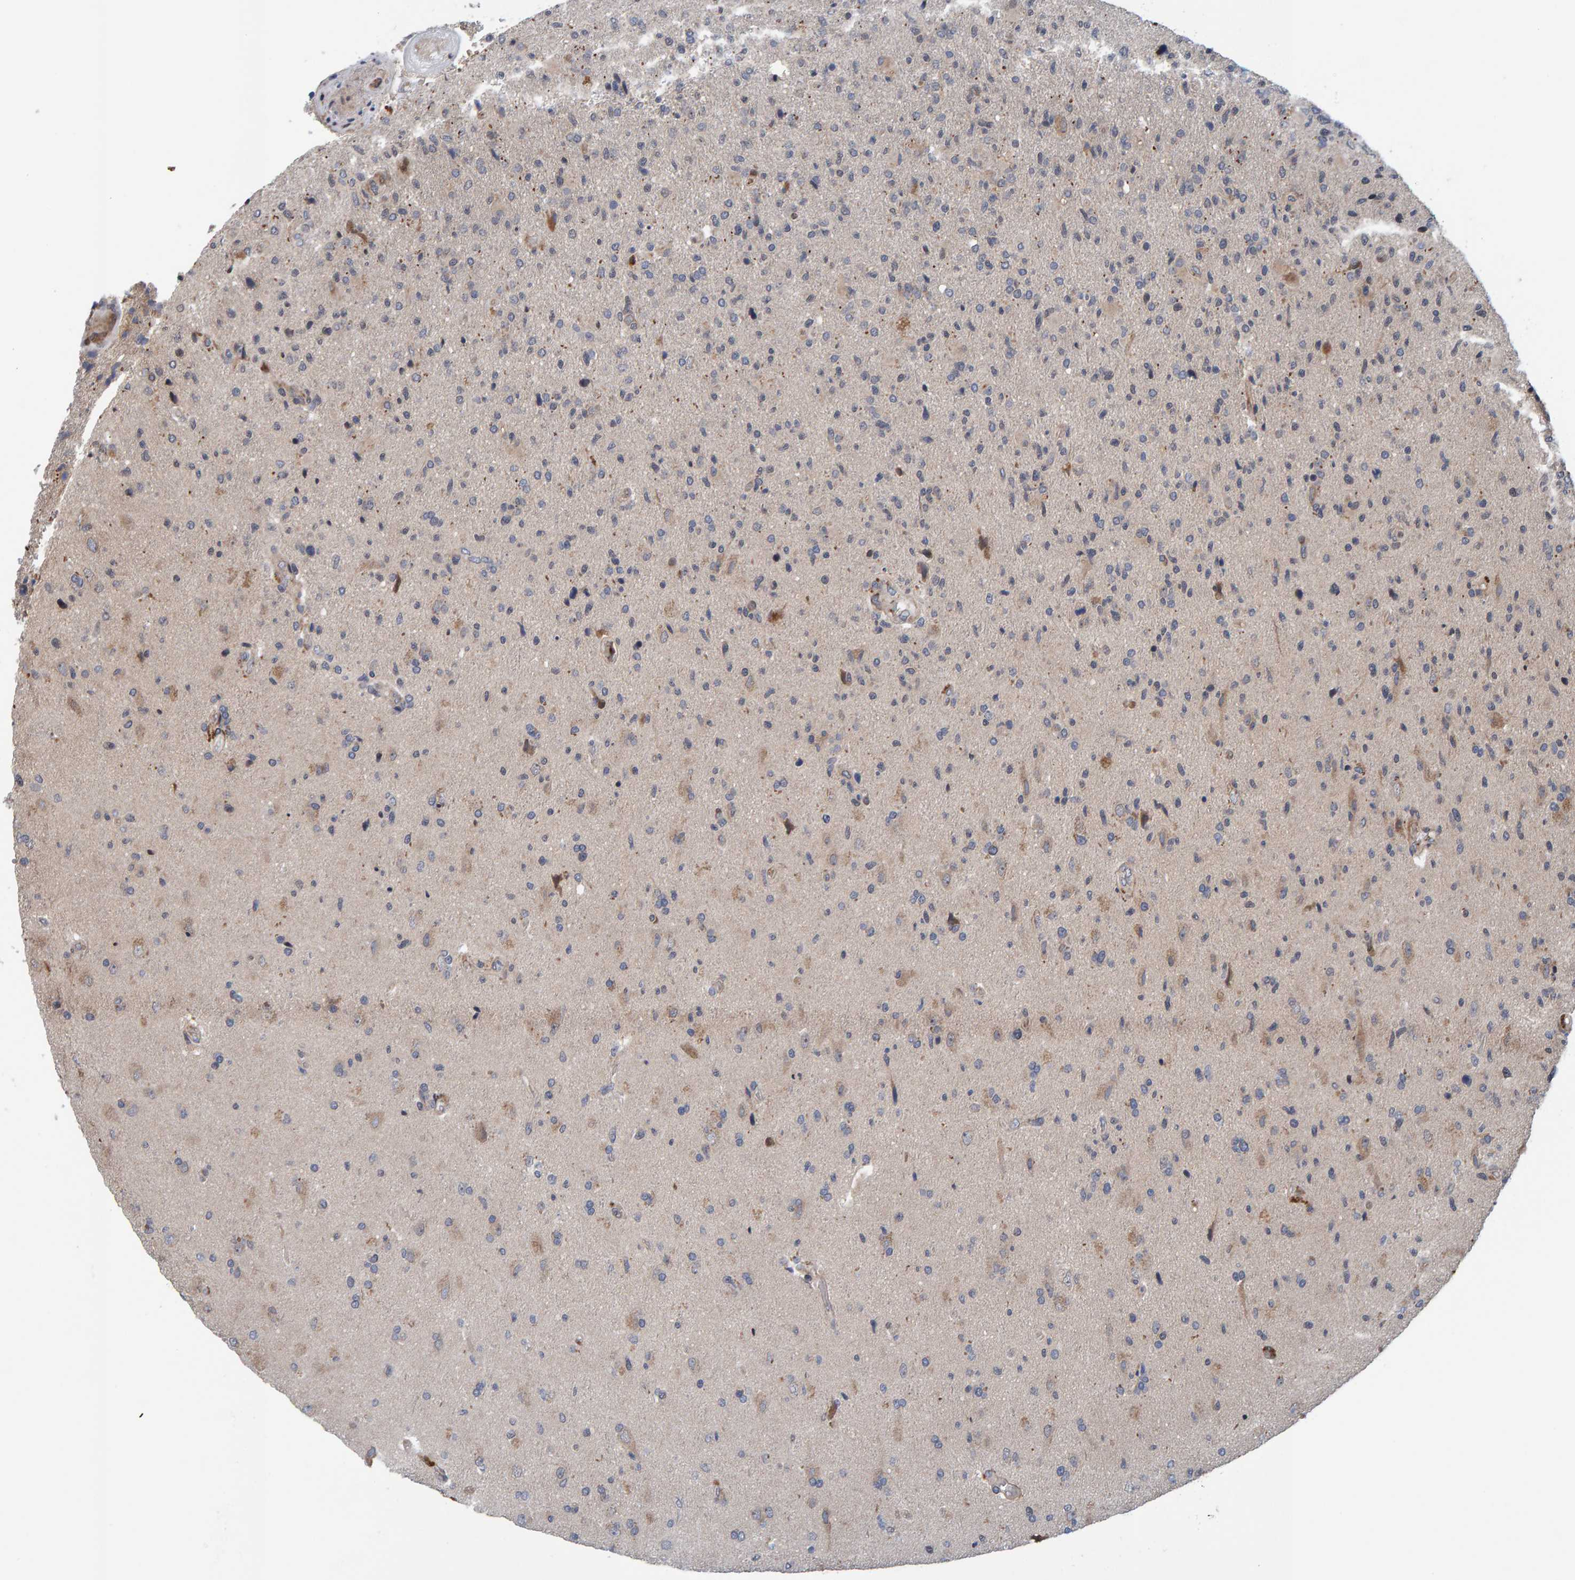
{"staining": {"intensity": "negative", "quantity": "none", "location": "none"}, "tissue": "glioma", "cell_type": "Tumor cells", "image_type": "cancer", "snomed": [{"axis": "morphology", "description": "Glioma, malignant, High grade"}, {"axis": "topography", "description": "Brain"}], "caption": "Immunohistochemistry photomicrograph of neoplastic tissue: glioma stained with DAB (3,3'-diaminobenzidine) exhibits no significant protein staining in tumor cells.", "gene": "MFSD6L", "patient": {"sex": "male", "age": 72}}